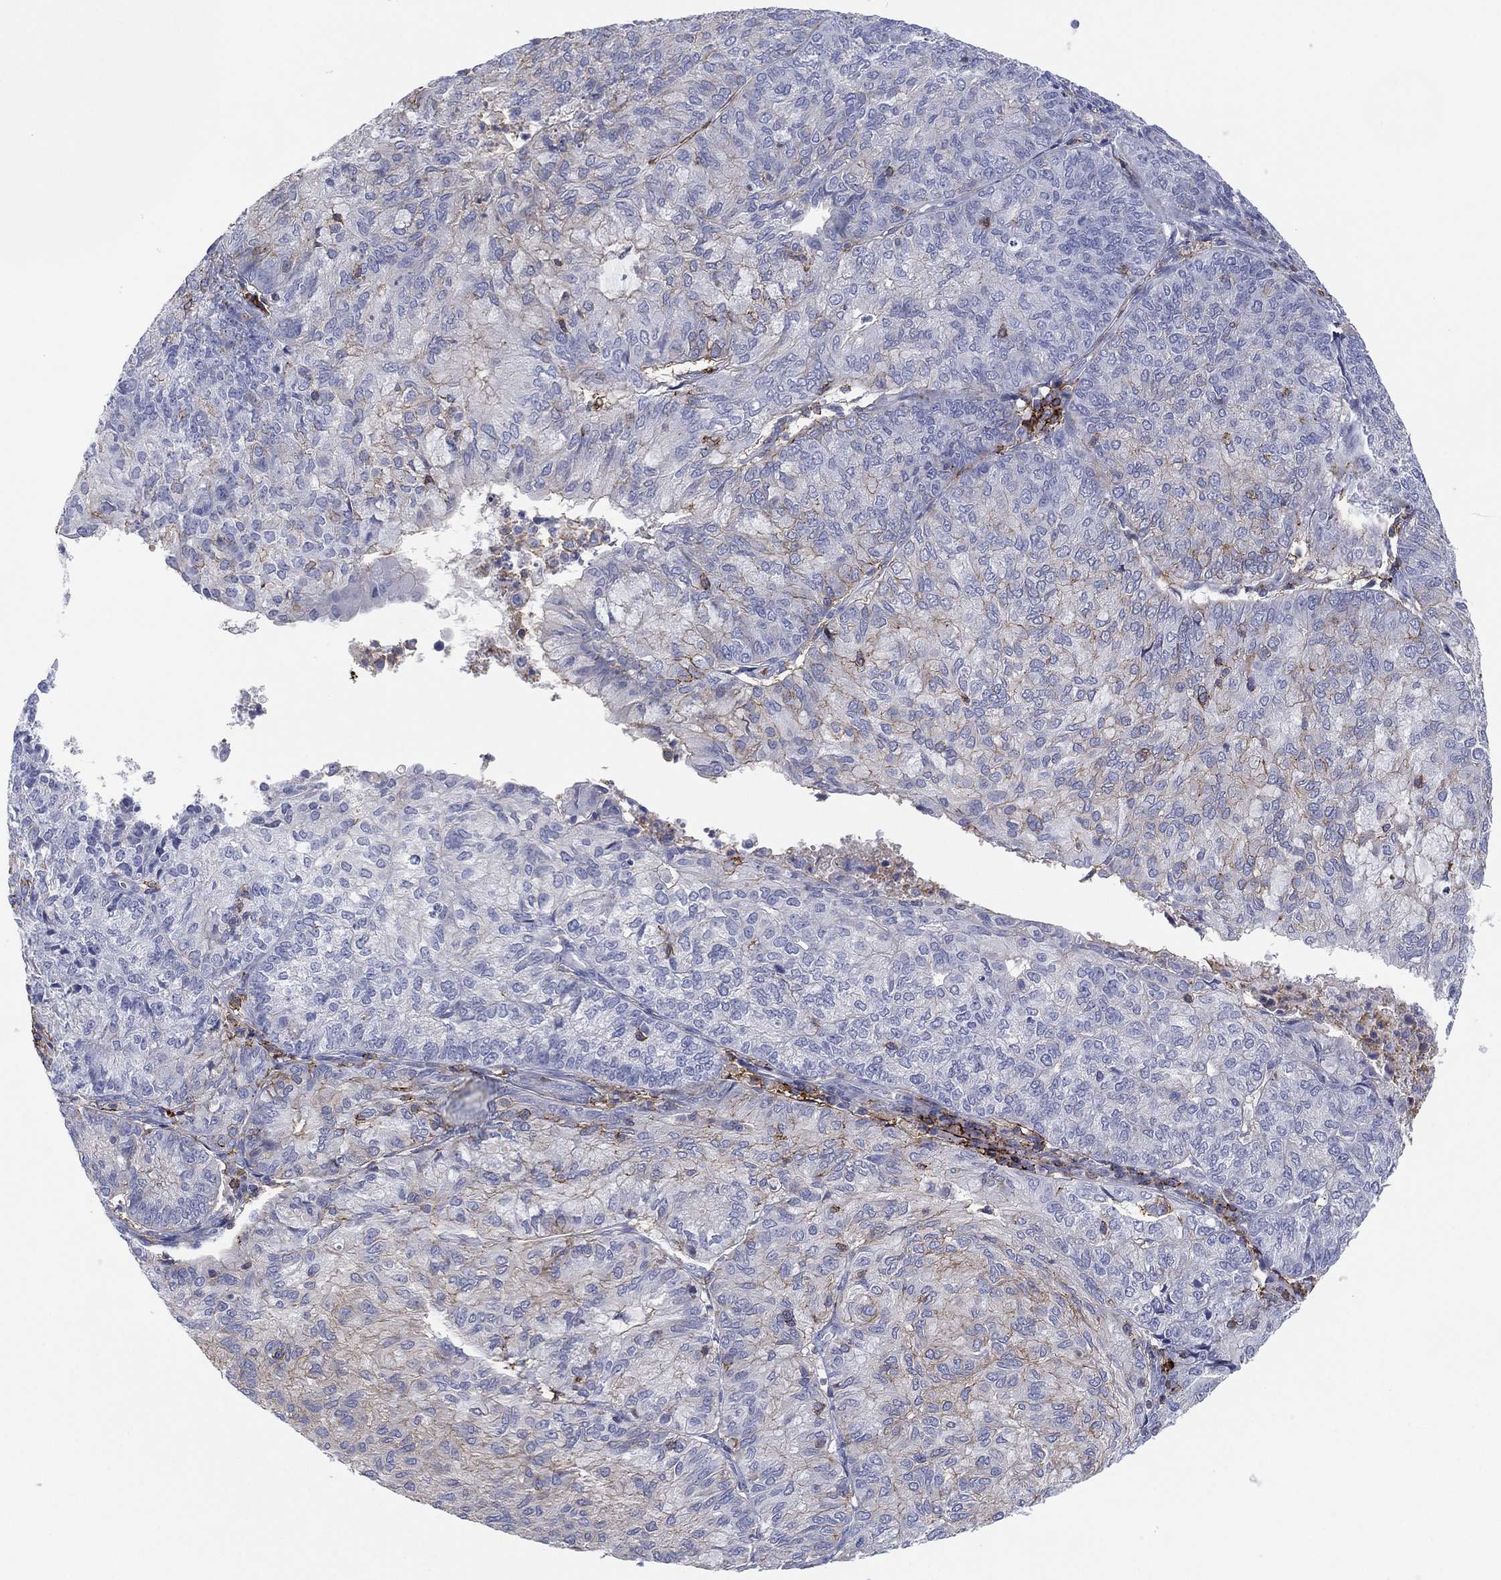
{"staining": {"intensity": "weak", "quantity": "<25%", "location": "cytoplasmic/membranous"}, "tissue": "endometrial cancer", "cell_type": "Tumor cells", "image_type": "cancer", "snomed": [{"axis": "morphology", "description": "Adenocarcinoma, NOS"}, {"axis": "topography", "description": "Endometrium"}], "caption": "Immunohistochemistry of endometrial cancer (adenocarcinoma) displays no staining in tumor cells.", "gene": "SELPLG", "patient": {"sex": "female", "age": 82}}